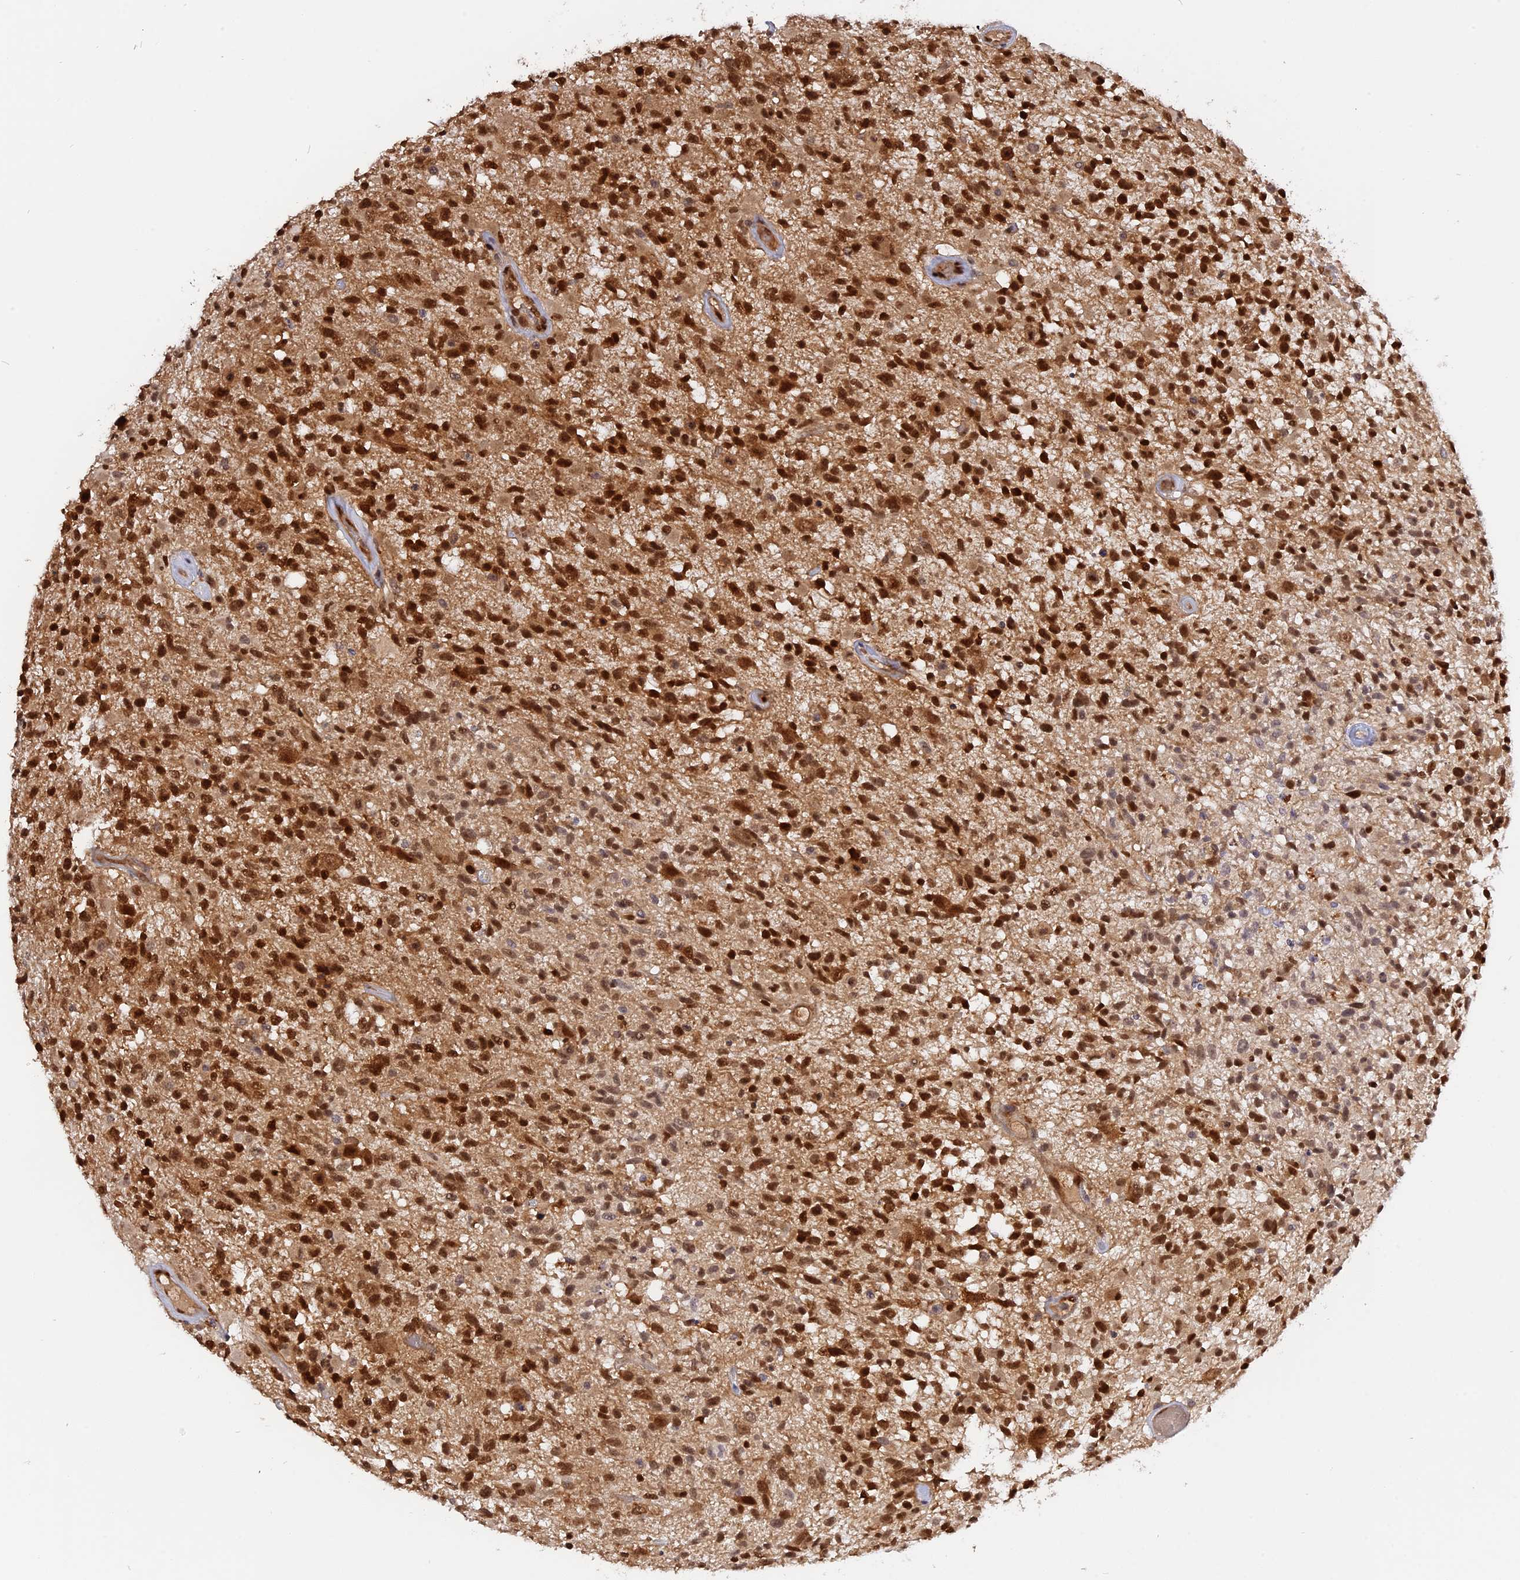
{"staining": {"intensity": "strong", "quantity": ">75%", "location": "cytoplasmic/membranous,nuclear"}, "tissue": "glioma", "cell_type": "Tumor cells", "image_type": "cancer", "snomed": [{"axis": "morphology", "description": "Glioma, malignant, High grade"}, {"axis": "morphology", "description": "Glioblastoma, NOS"}, {"axis": "topography", "description": "Brain"}], "caption": "IHC (DAB (3,3'-diaminobenzidine)) staining of human glioblastoma shows strong cytoplasmic/membranous and nuclear protein positivity in about >75% of tumor cells. (IHC, brightfield microscopy, high magnification).", "gene": "ZNF428", "patient": {"sex": "male", "age": 60}}